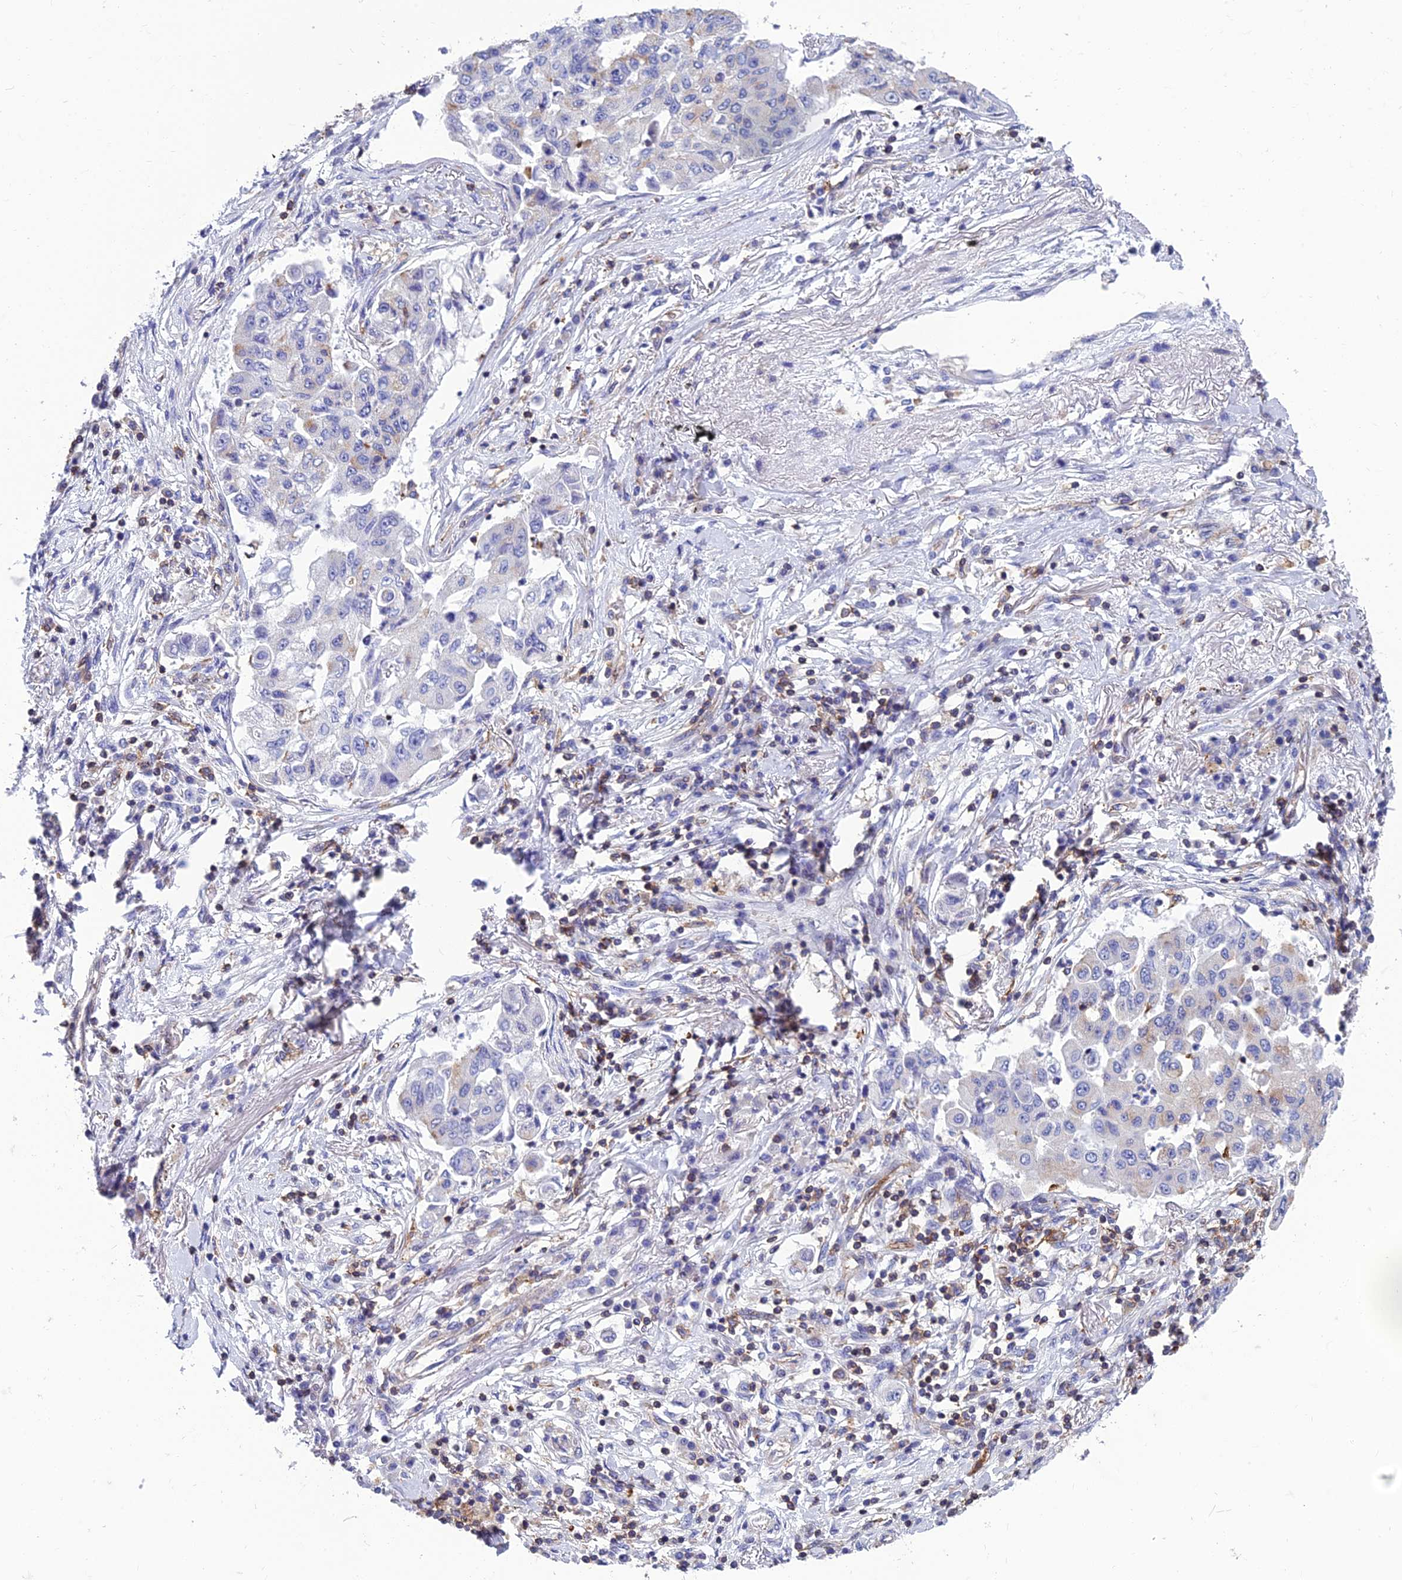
{"staining": {"intensity": "negative", "quantity": "none", "location": "none"}, "tissue": "lung cancer", "cell_type": "Tumor cells", "image_type": "cancer", "snomed": [{"axis": "morphology", "description": "Squamous cell carcinoma, NOS"}, {"axis": "topography", "description": "Lung"}], "caption": "Micrograph shows no significant protein staining in tumor cells of lung cancer (squamous cell carcinoma). Brightfield microscopy of immunohistochemistry (IHC) stained with DAB (3,3'-diaminobenzidine) (brown) and hematoxylin (blue), captured at high magnification.", "gene": "PPP1R18", "patient": {"sex": "male", "age": 74}}